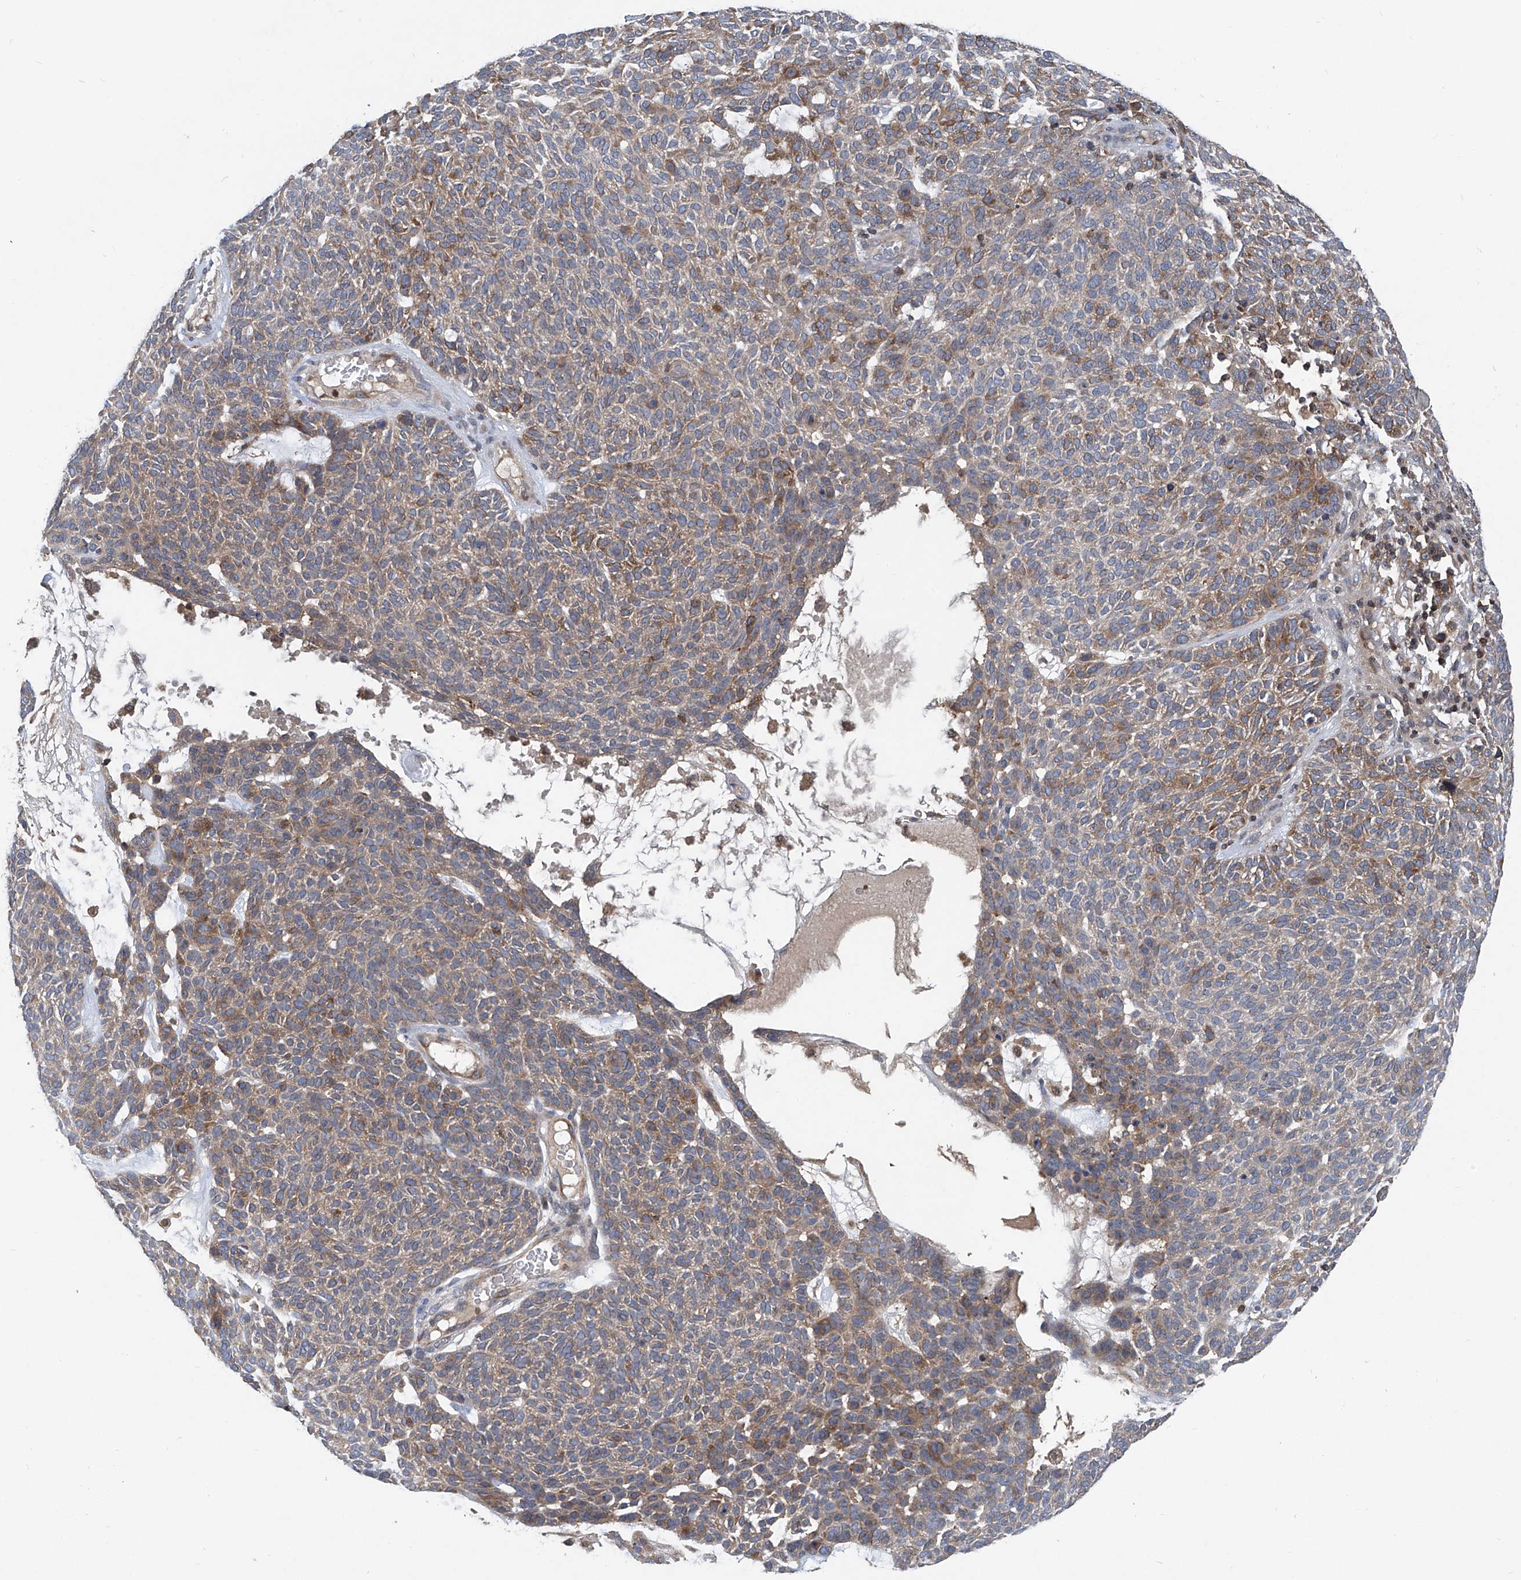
{"staining": {"intensity": "moderate", "quantity": "25%-75%", "location": "cytoplasmic/membranous"}, "tissue": "skin cancer", "cell_type": "Tumor cells", "image_type": "cancer", "snomed": [{"axis": "morphology", "description": "Squamous cell carcinoma, NOS"}, {"axis": "topography", "description": "Skin"}], "caption": "This image shows skin squamous cell carcinoma stained with immunohistochemistry (IHC) to label a protein in brown. The cytoplasmic/membranous of tumor cells show moderate positivity for the protein. Nuclei are counter-stained blue.", "gene": "TRIM38", "patient": {"sex": "female", "age": 90}}